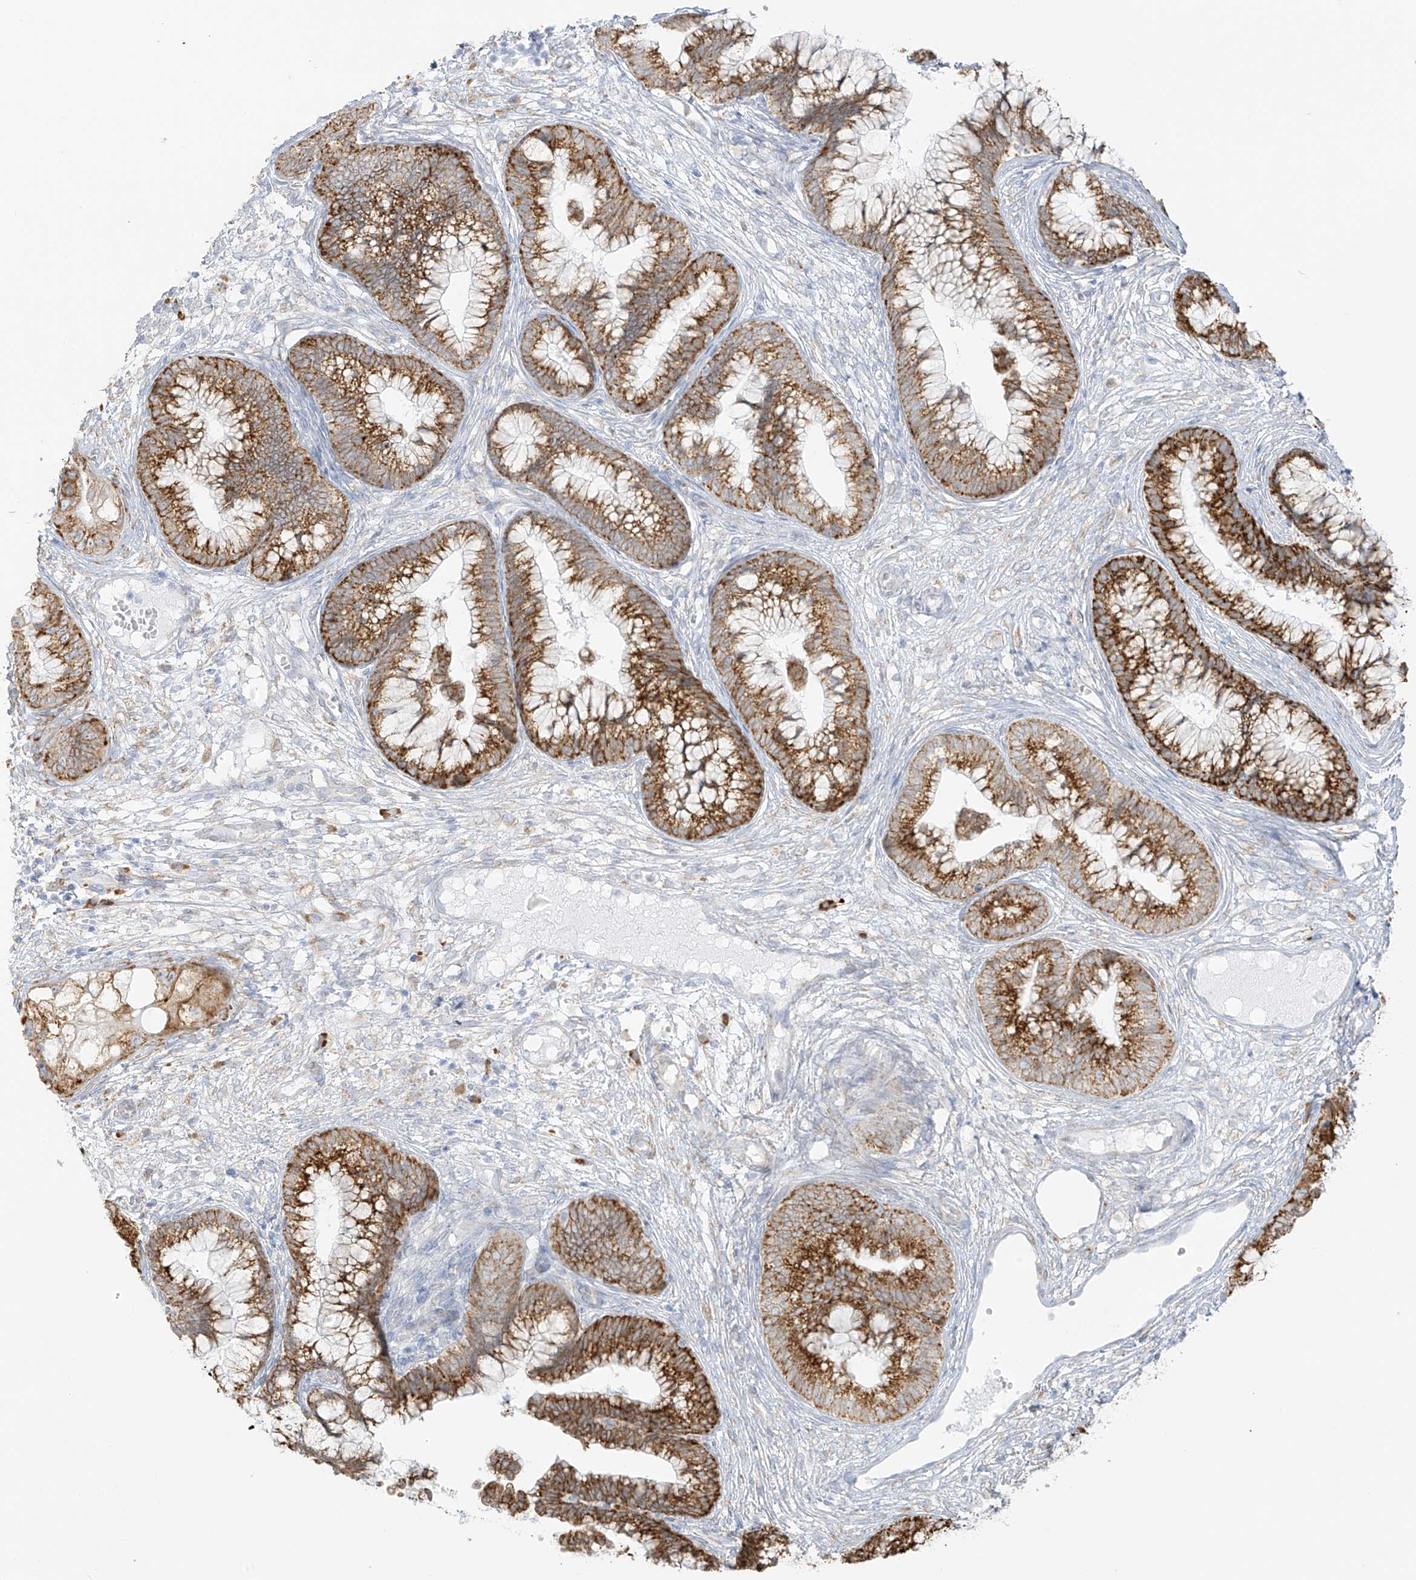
{"staining": {"intensity": "moderate", "quantity": ">75%", "location": "cytoplasmic/membranous"}, "tissue": "cervical cancer", "cell_type": "Tumor cells", "image_type": "cancer", "snomed": [{"axis": "morphology", "description": "Adenocarcinoma, NOS"}, {"axis": "topography", "description": "Cervix"}], "caption": "Immunohistochemistry photomicrograph of neoplastic tissue: cervical cancer (adenocarcinoma) stained using immunohistochemistry reveals medium levels of moderate protein expression localized specifically in the cytoplasmic/membranous of tumor cells, appearing as a cytoplasmic/membranous brown color.", "gene": "LRRC59", "patient": {"sex": "female", "age": 44}}